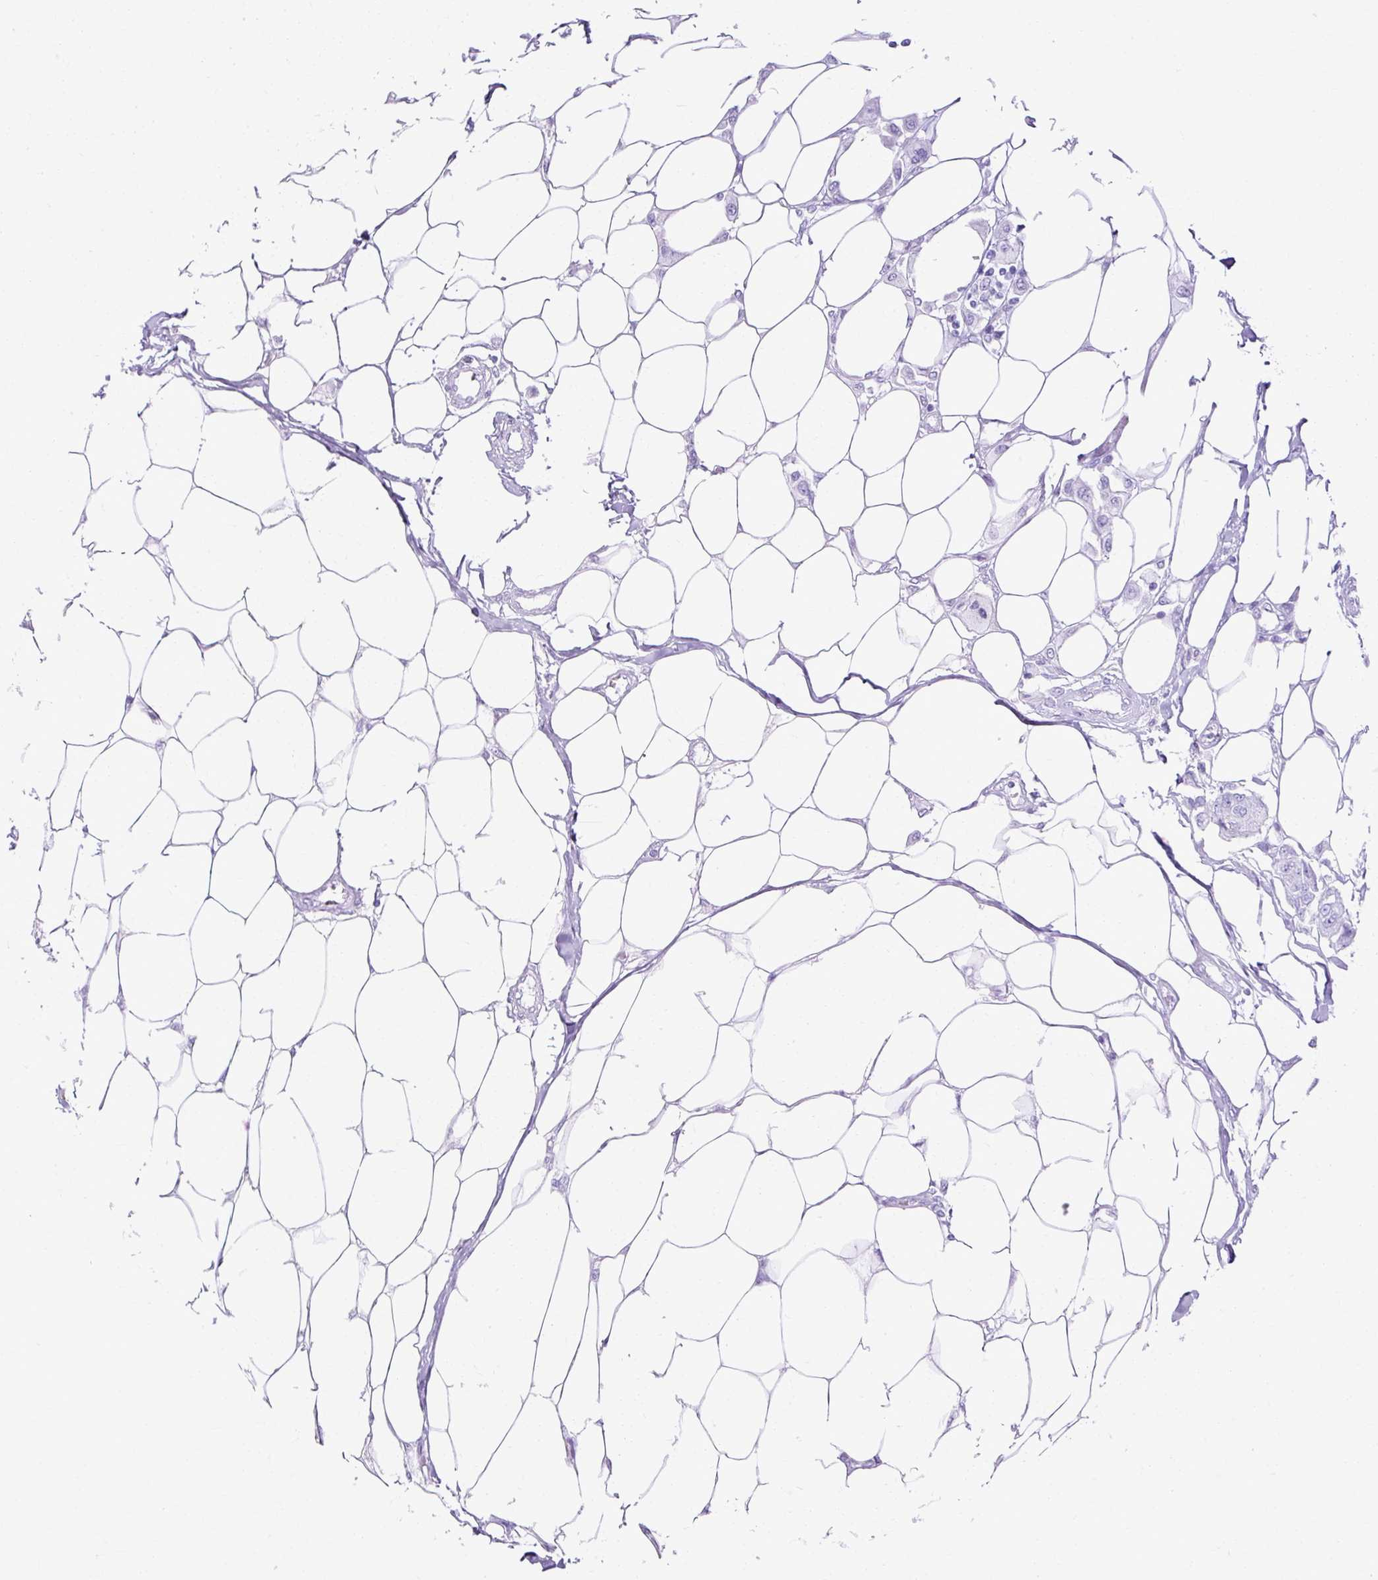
{"staining": {"intensity": "negative", "quantity": "none", "location": "none"}, "tissue": "breast cancer", "cell_type": "Tumor cells", "image_type": "cancer", "snomed": [{"axis": "morphology", "description": "Duct carcinoma"}, {"axis": "topography", "description": "Breast"}, {"axis": "topography", "description": "Lymph node"}], "caption": "The IHC photomicrograph has no significant staining in tumor cells of invasive ductal carcinoma (breast) tissue. The staining is performed using DAB (3,3'-diaminobenzidine) brown chromogen with nuclei counter-stained in using hematoxylin.", "gene": "HSD11B1", "patient": {"sex": "female", "age": 80}}